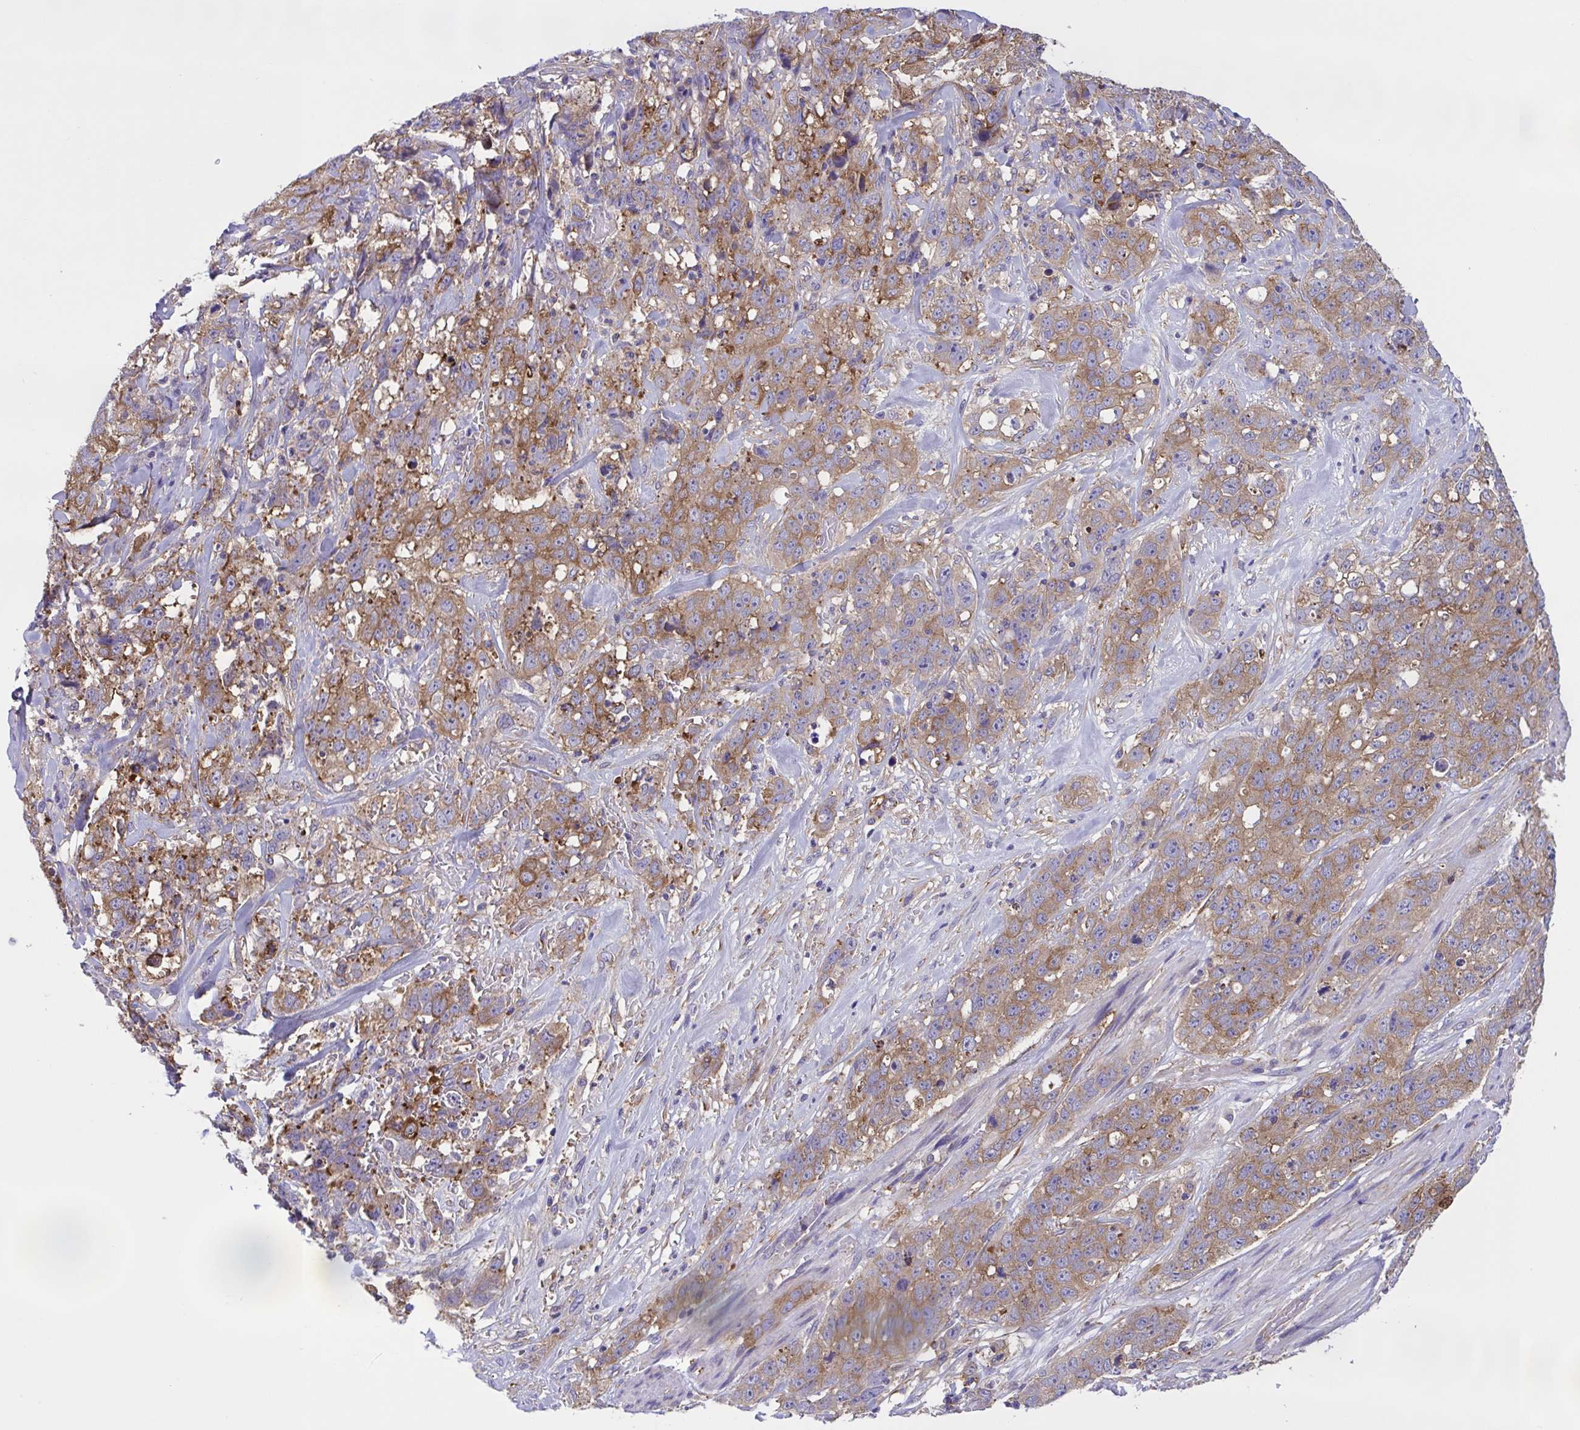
{"staining": {"intensity": "moderate", "quantity": ">75%", "location": "cytoplasmic/membranous"}, "tissue": "stomach cancer", "cell_type": "Tumor cells", "image_type": "cancer", "snomed": [{"axis": "morphology", "description": "Adenocarcinoma, NOS"}, {"axis": "topography", "description": "Stomach"}], "caption": "The histopathology image shows a brown stain indicating the presence of a protein in the cytoplasmic/membranous of tumor cells in stomach cancer. The staining is performed using DAB brown chromogen to label protein expression. The nuclei are counter-stained blue using hematoxylin.", "gene": "OR51M1", "patient": {"sex": "male", "age": 48}}